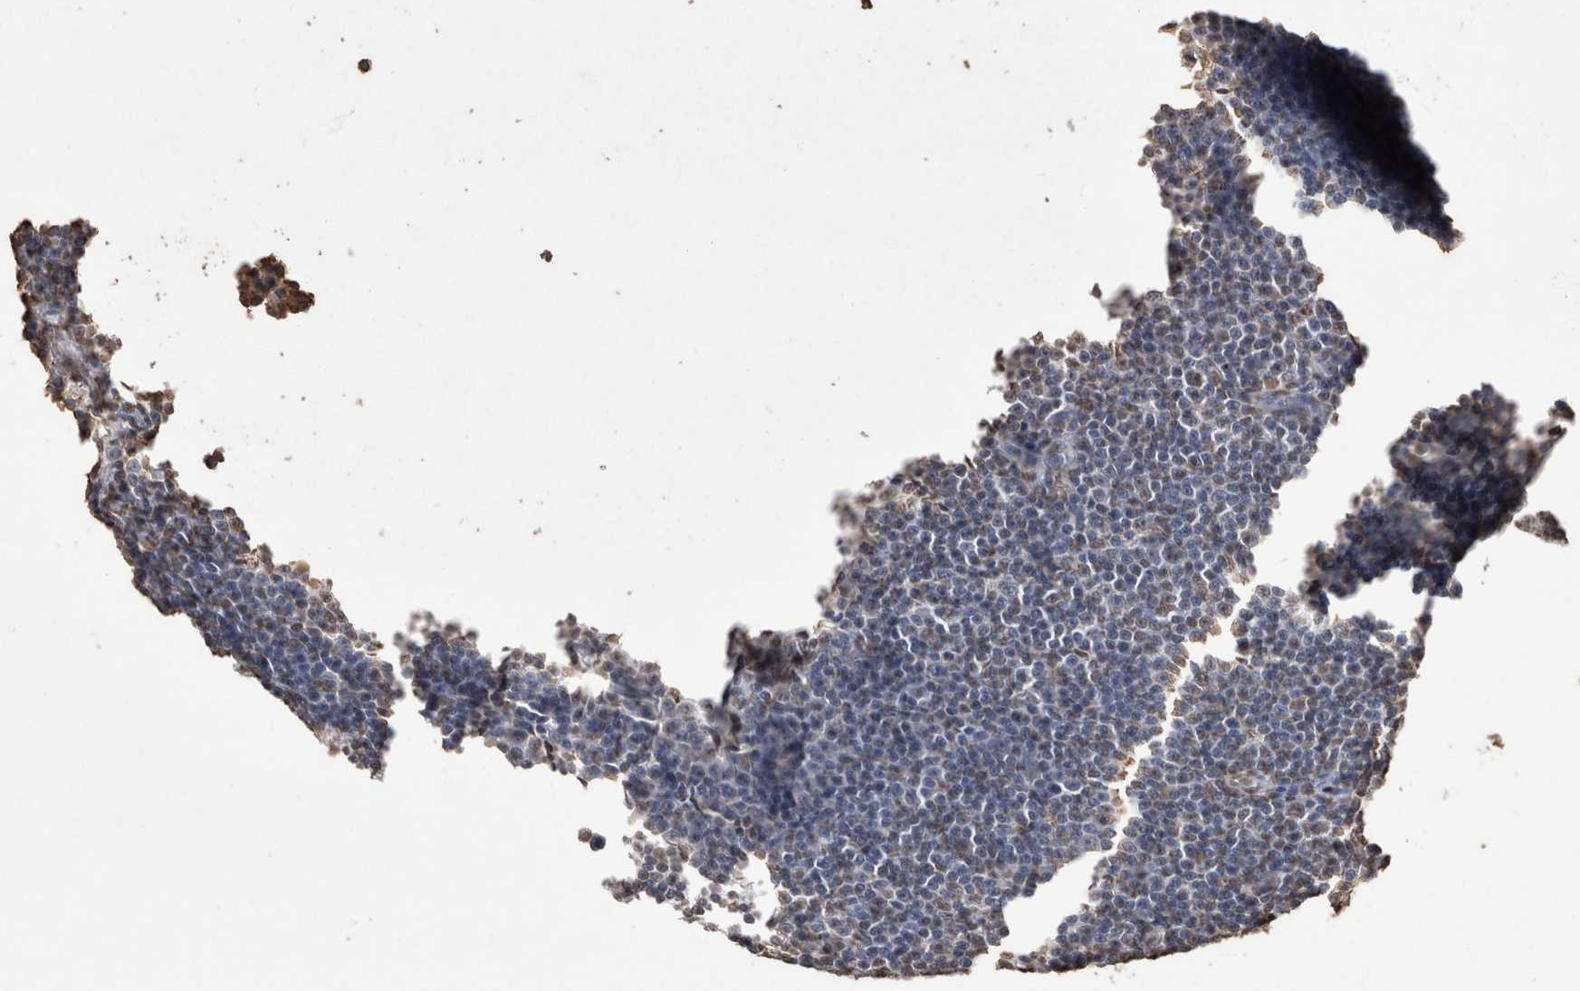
{"staining": {"intensity": "weak", "quantity": "25%-75%", "location": "nuclear"}, "tissue": "lymphoma", "cell_type": "Tumor cells", "image_type": "cancer", "snomed": [{"axis": "morphology", "description": "Malignant lymphoma, non-Hodgkin's type, Low grade"}, {"axis": "topography", "description": "Lymph node"}], "caption": "Immunohistochemical staining of human lymphoma demonstrates low levels of weak nuclear protein staining in about 25%-75% of tumor cells.", "gene": "POU5F1", "patient": {"sex": "female", "age": 67}}